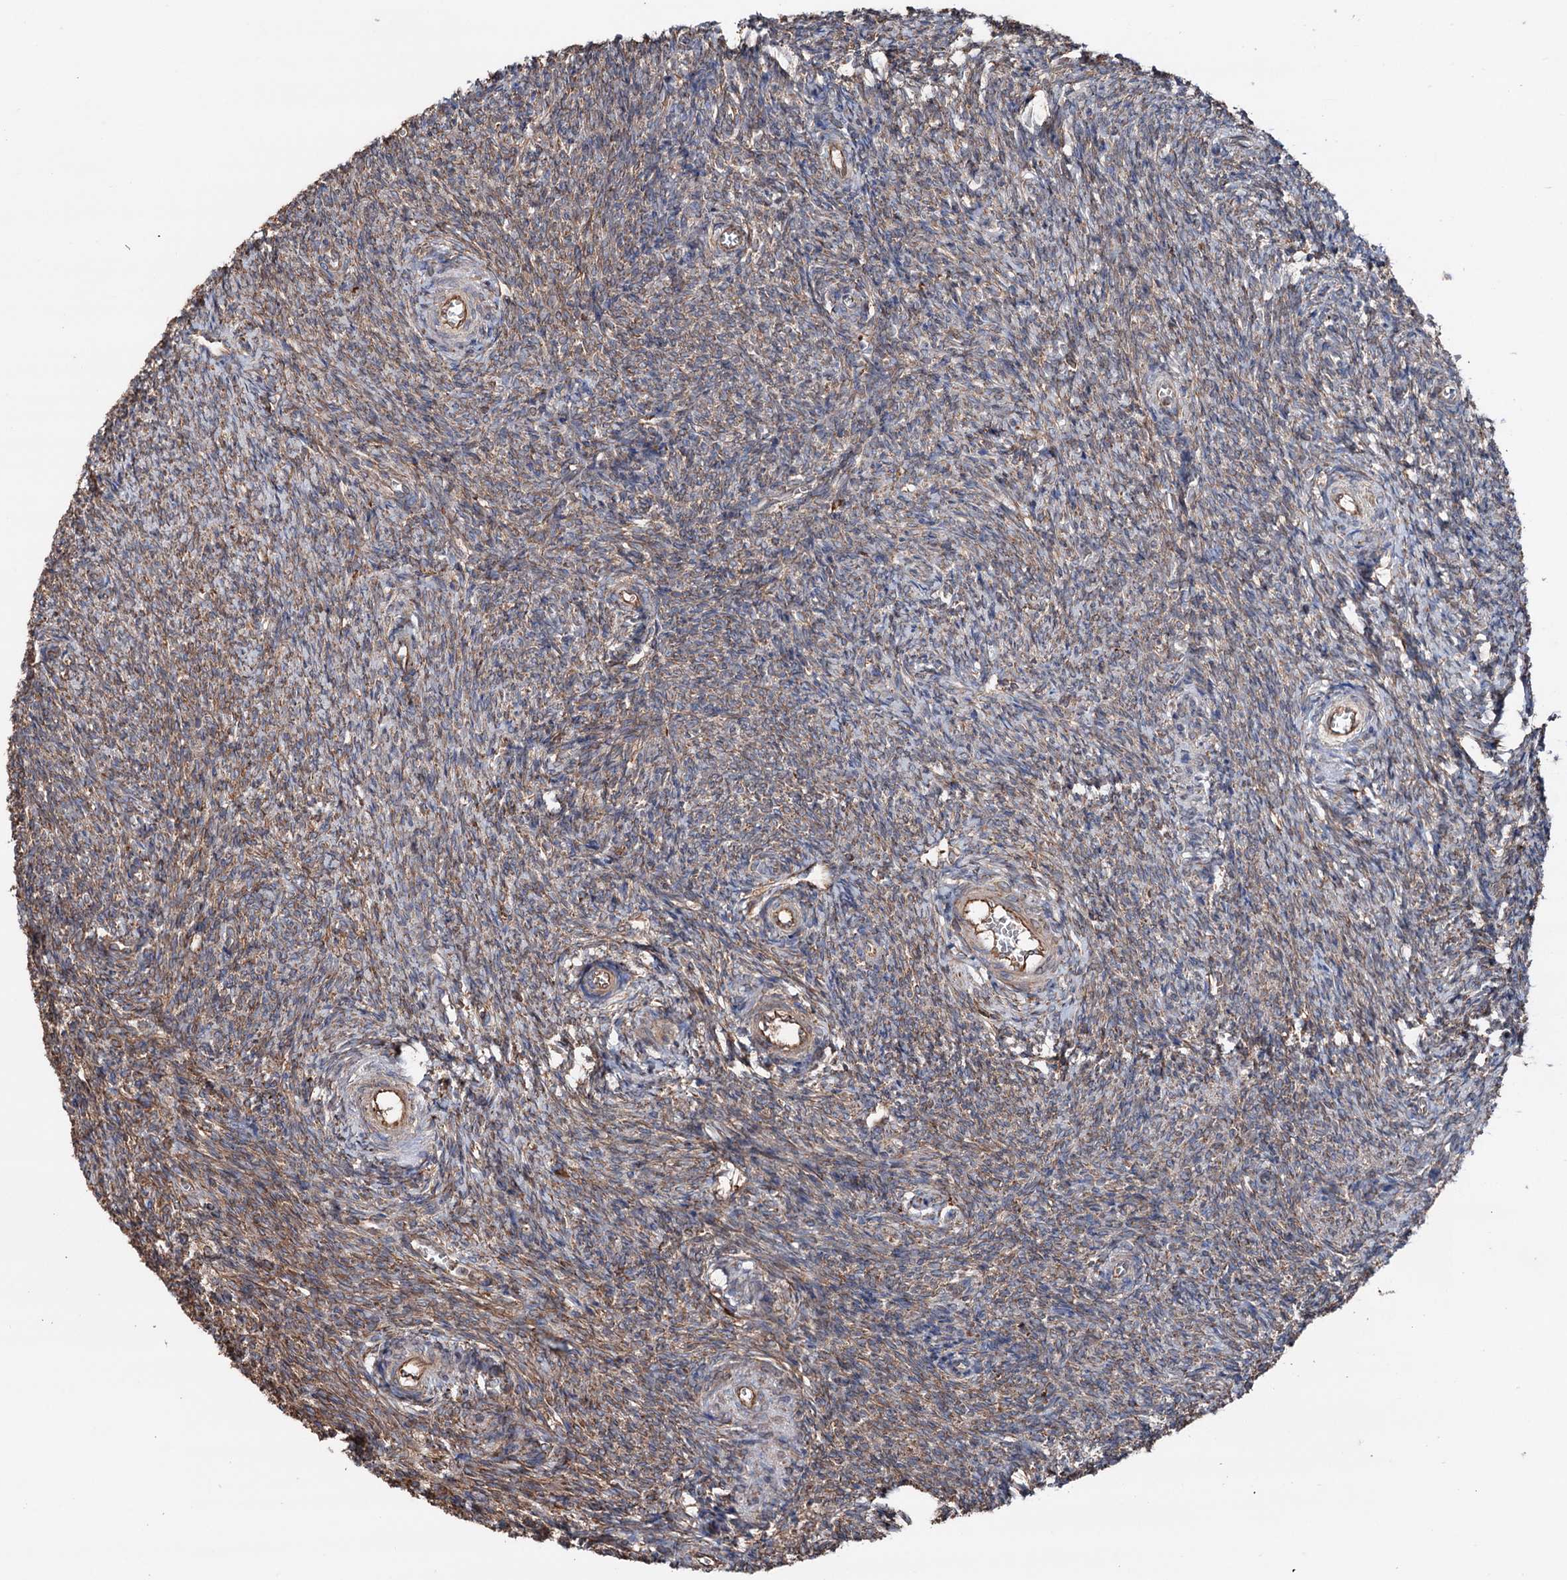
{"staining": {"intensity": "weak", "quantity": ">75%", "location": "cytoplasmic/membranous"}, "tissue": "ovary", "cell_type": "Ovarian stroma cells", "image_type": "normal", "snomed": [{"axis": "morphology", "description": "Normal tissue, NOS"}, {"axis": "topography", "description": "Ovary"}], "caption": "Unremarkable ovary displays weak cytoplasmic/membranous expression in approximately >75% of ovarian stroma cells, visualized by immunohistochemistry. (brown staining indicates protein expression, while blue staining denotes nuclei).", "gene": "ERP29", "patient": {"sex": "female", "age": 44}}